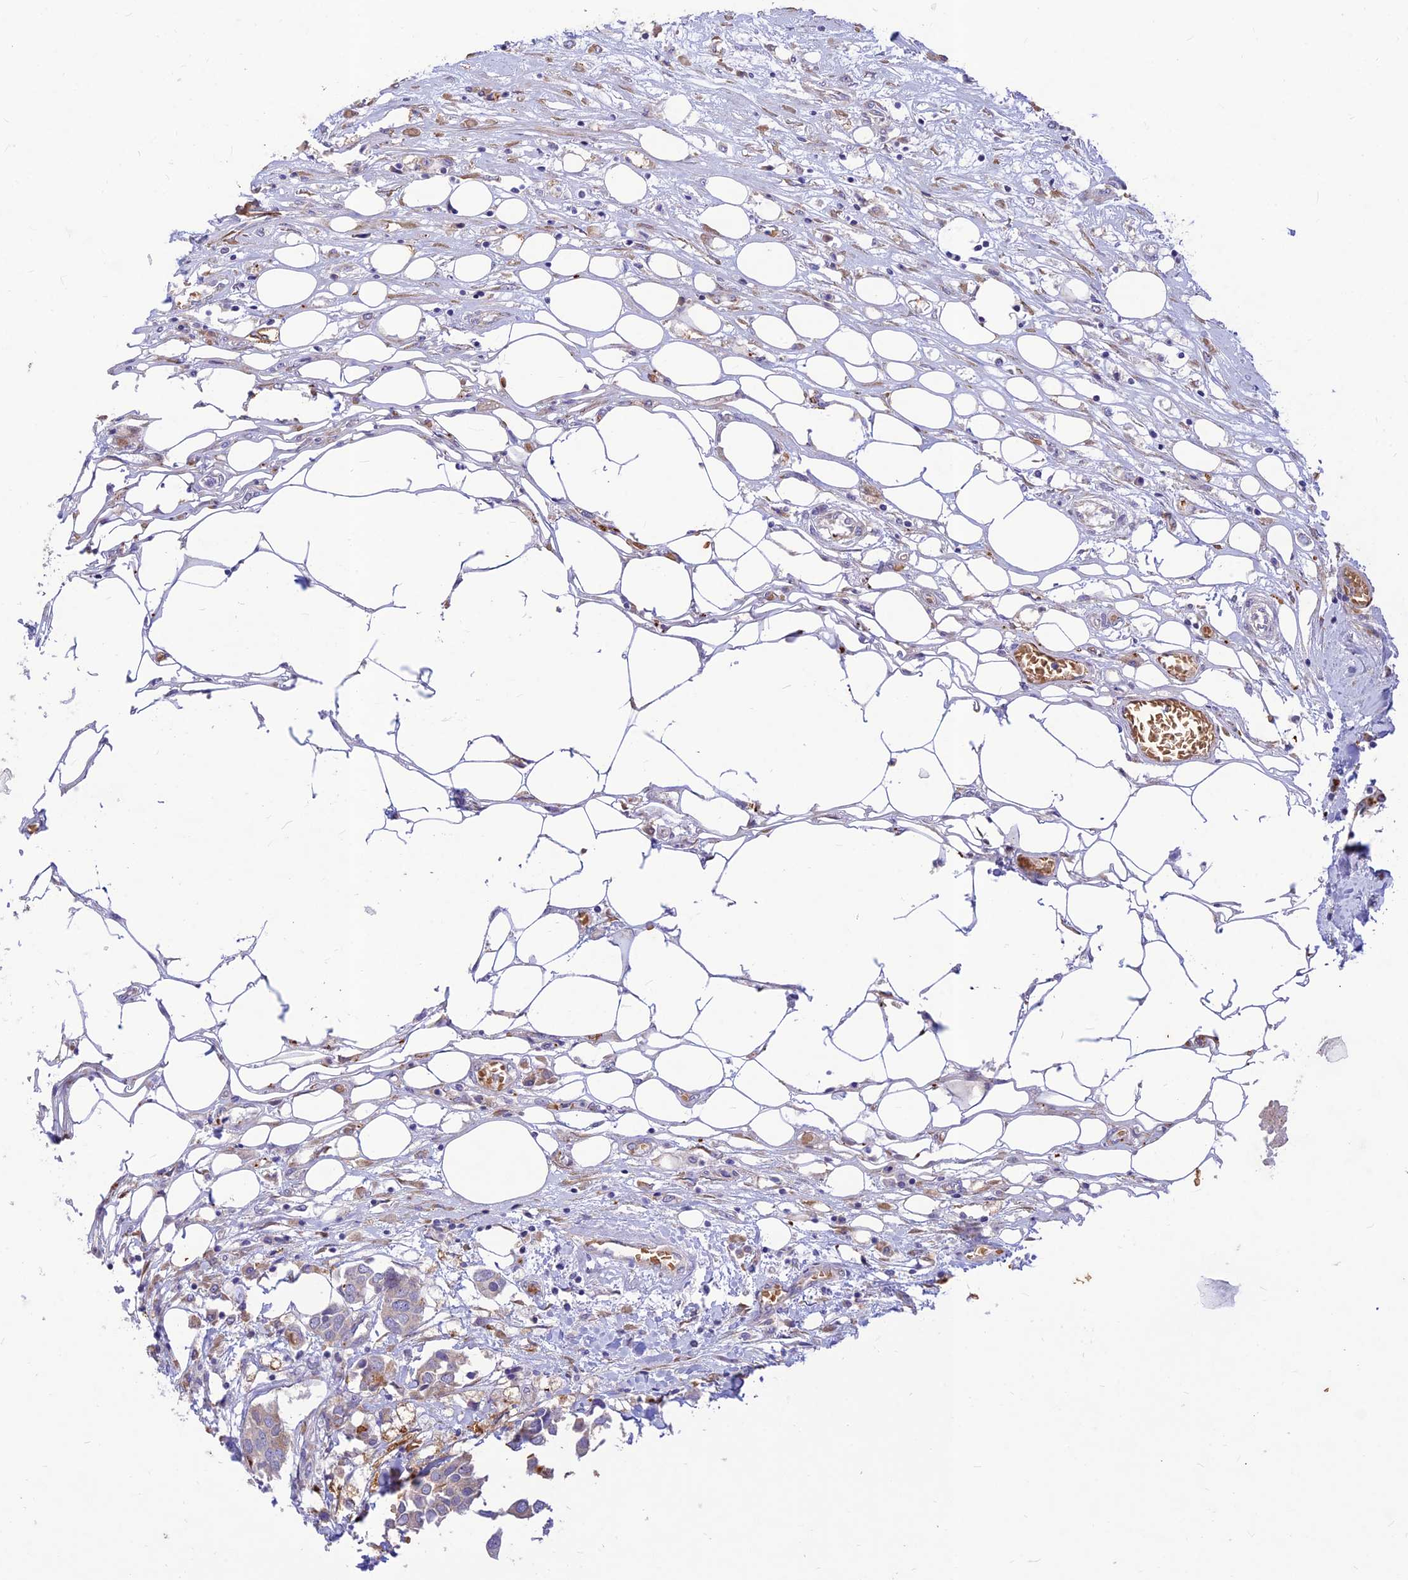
{"staining": {"intensity": "negative", "quantity": "none", "location": "none"}, "tissue": "breast cancer", "cell_type": "Tumor cells", "image_type": "cancer", "snomed": [{"axis": "morphology", "description": "Duct carcinoma"}, {"axis": "topography", "description": "Breast"}], "caption": "Immunohistochemistry photomicrograph of neoplastic tissue: human breast cancer (intraductal carcinoma) stained with DAB reveals no significant protein staining in tumor cells.", "gene": "PPP1R11", "patient": {"sex": "female", "age": 83}}